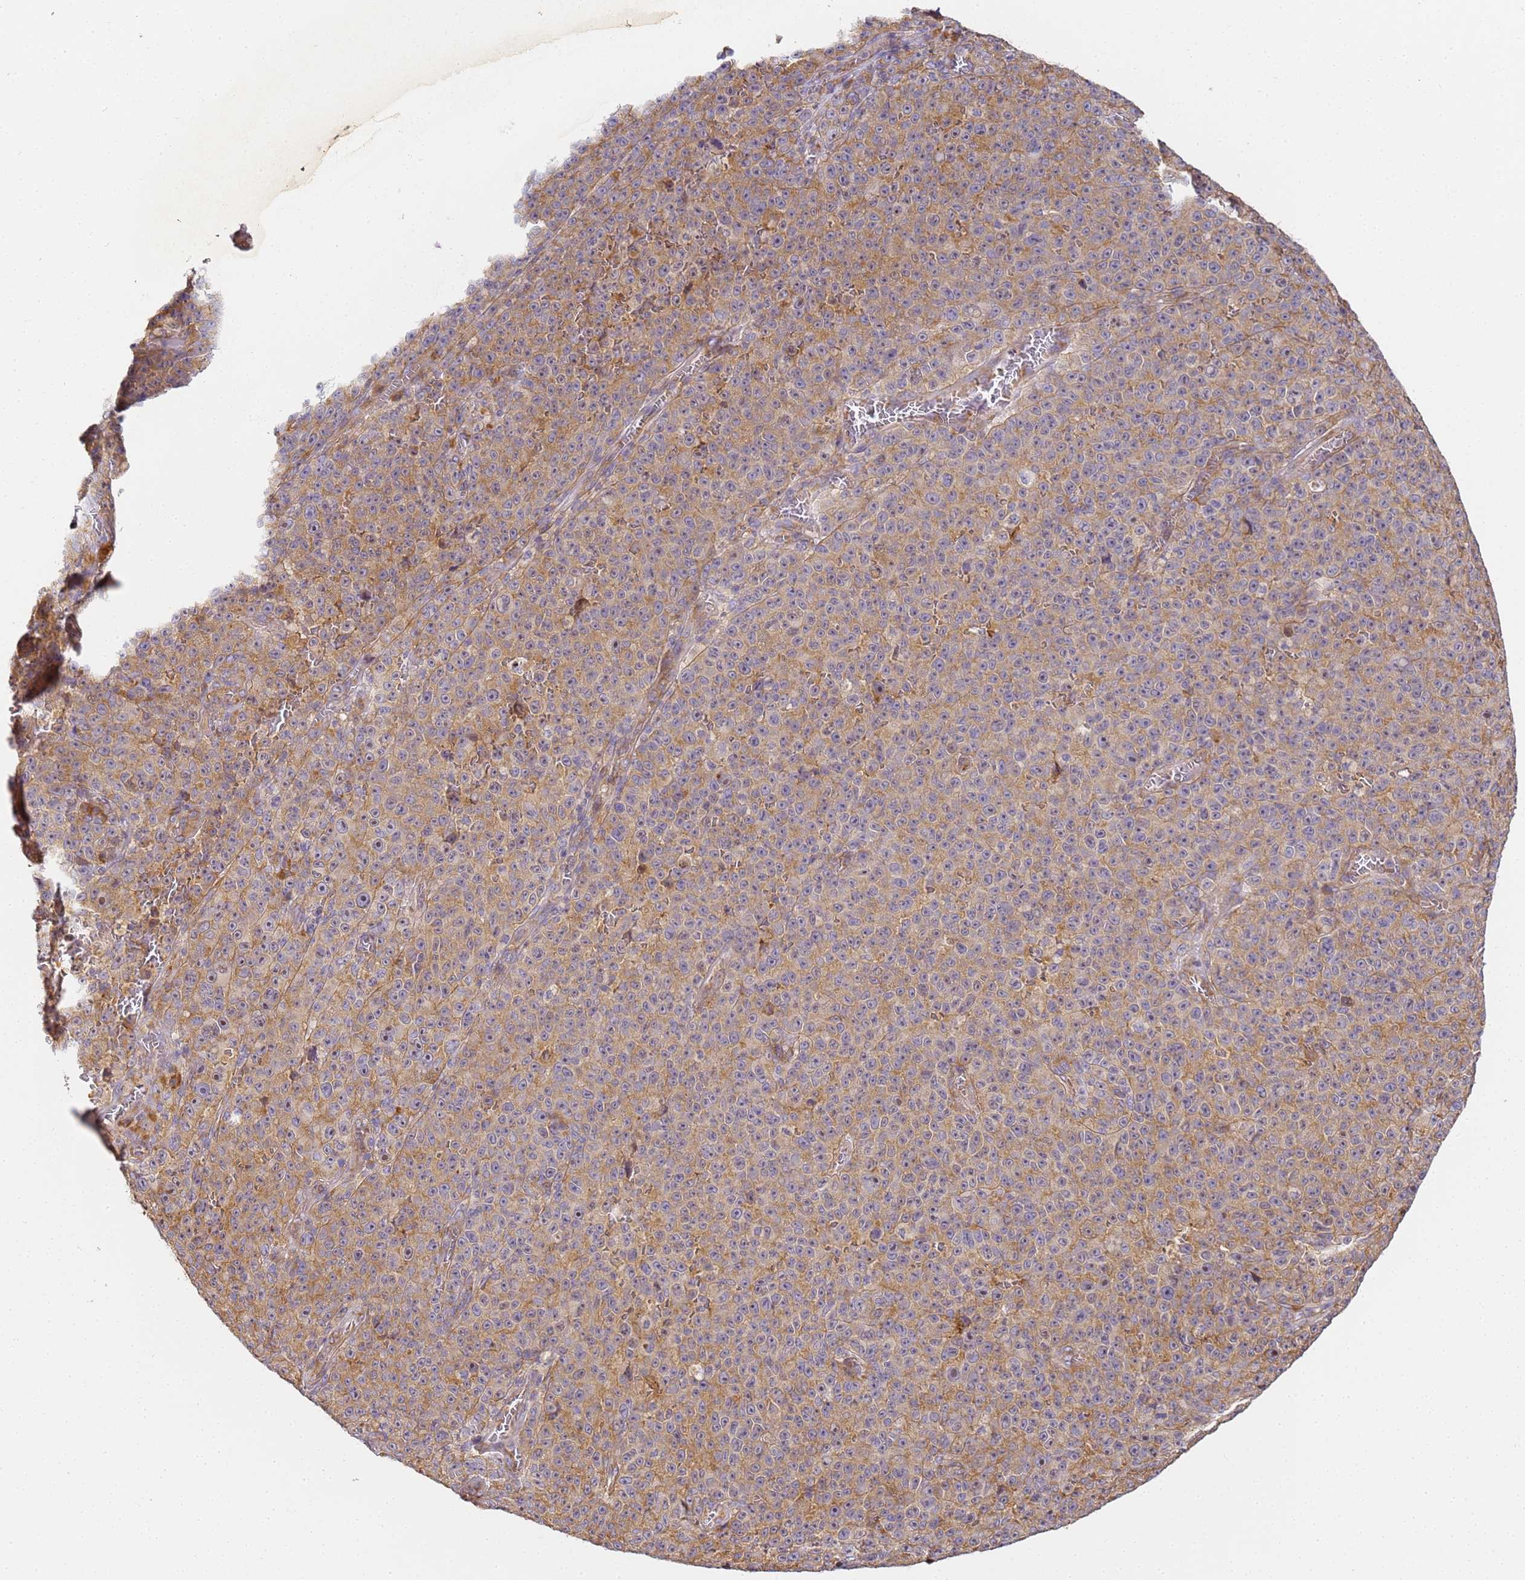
{"staining": {"intensity": "moderate", "quantity": ">75%", "location": "cytoplasmic/membranous"}, "tissue": "melanoma", "cell_type": "Tumor cells", "image_type": "cancer", "snomed": [{"axis": "morphology", "description": "Malignant melanoma, NOS"}, {"axis": "topography", "description": "Skin"}], "caption": "Melanoma stained with immunohistochemistry (IHC) shows moderate cytoplasmic/membranous expression in about >75% of tumor cells.", "gene": "RPL13A", "patient": {"sex": "female", "age": 82}}